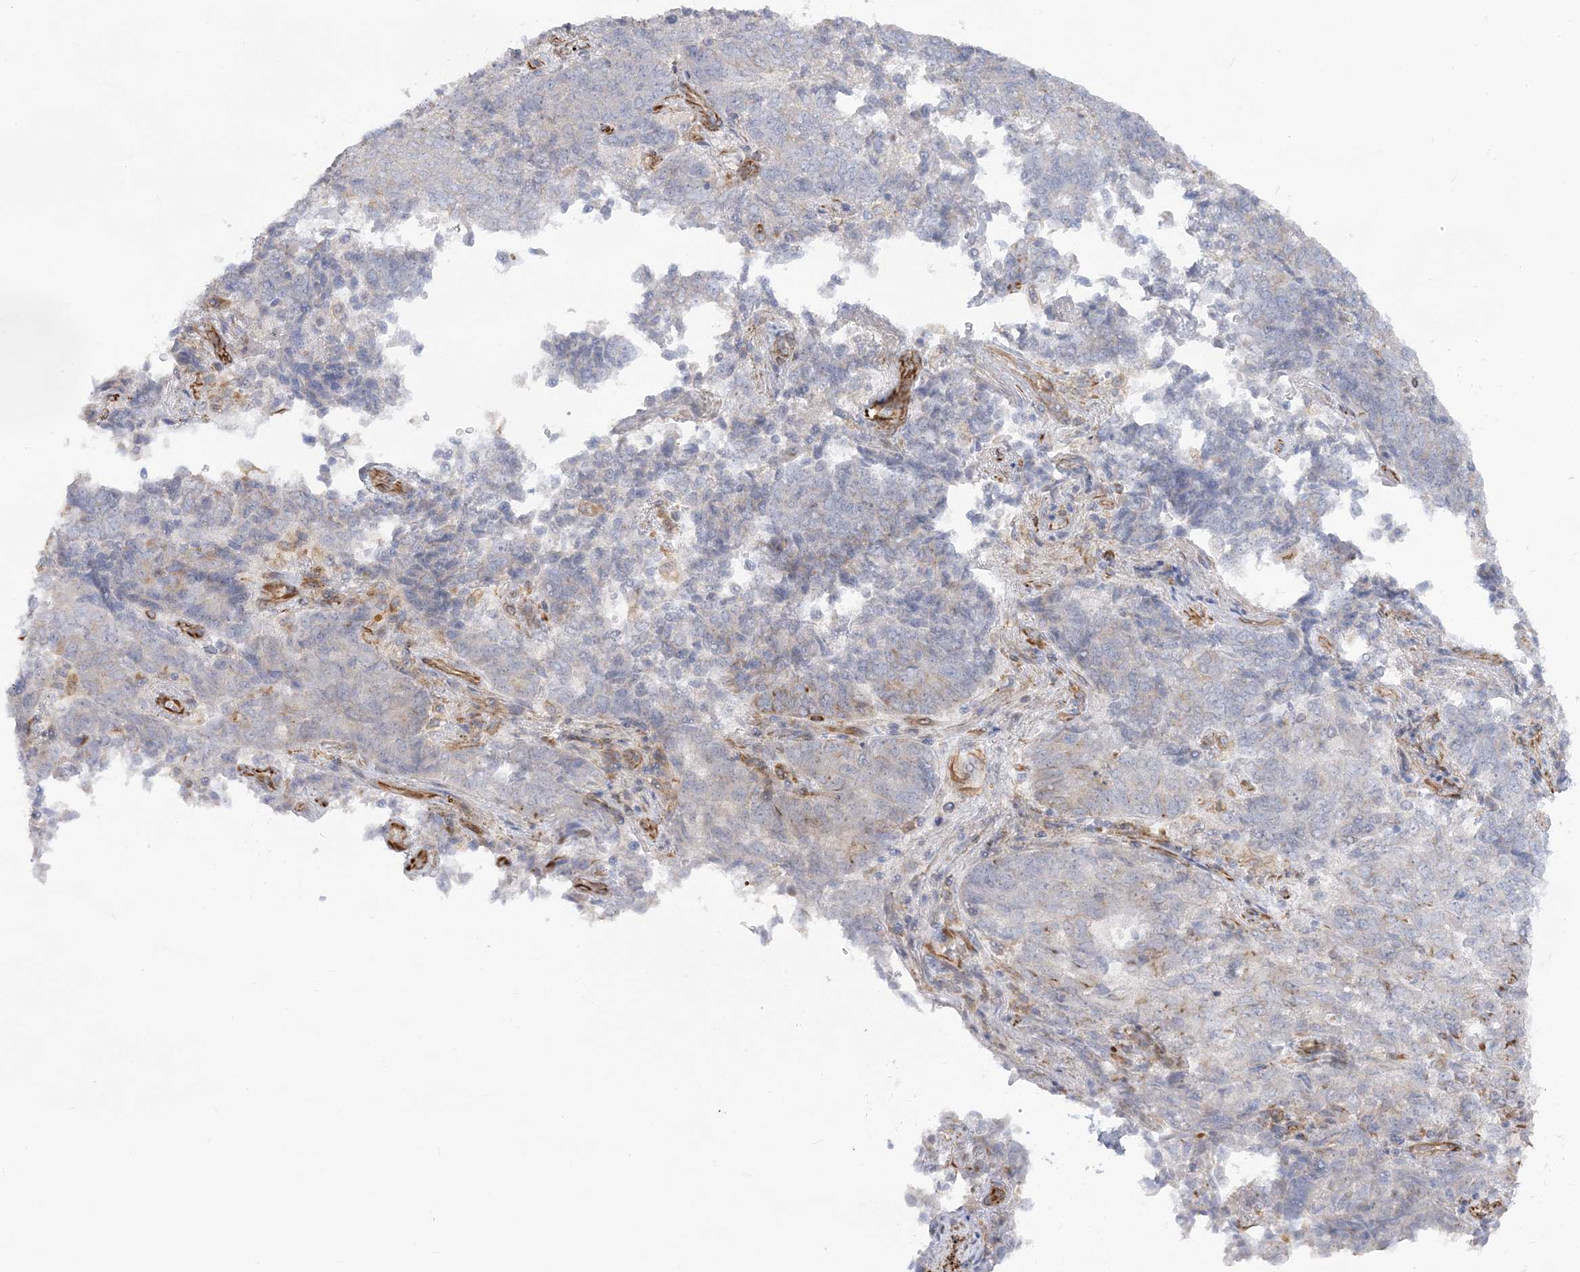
{"staining": {"intensity": "negative", "quantity": "none", "location": "none"}, "tissue": "endometrial cancer", "cell_type": "Tumor cells", "image_type": "cancer", "snomed": [{"axis": "morphology", "description": "Adenocarcinoma, NOS"}, {"axis": "topography", "description": "Endometrium"}], "caption": "Histopathology image shows no significant protein positivity in tumor cells of endometrial cancer.", "gene": "SCLT1", "patient": {"sex": "female", "age": 80}}